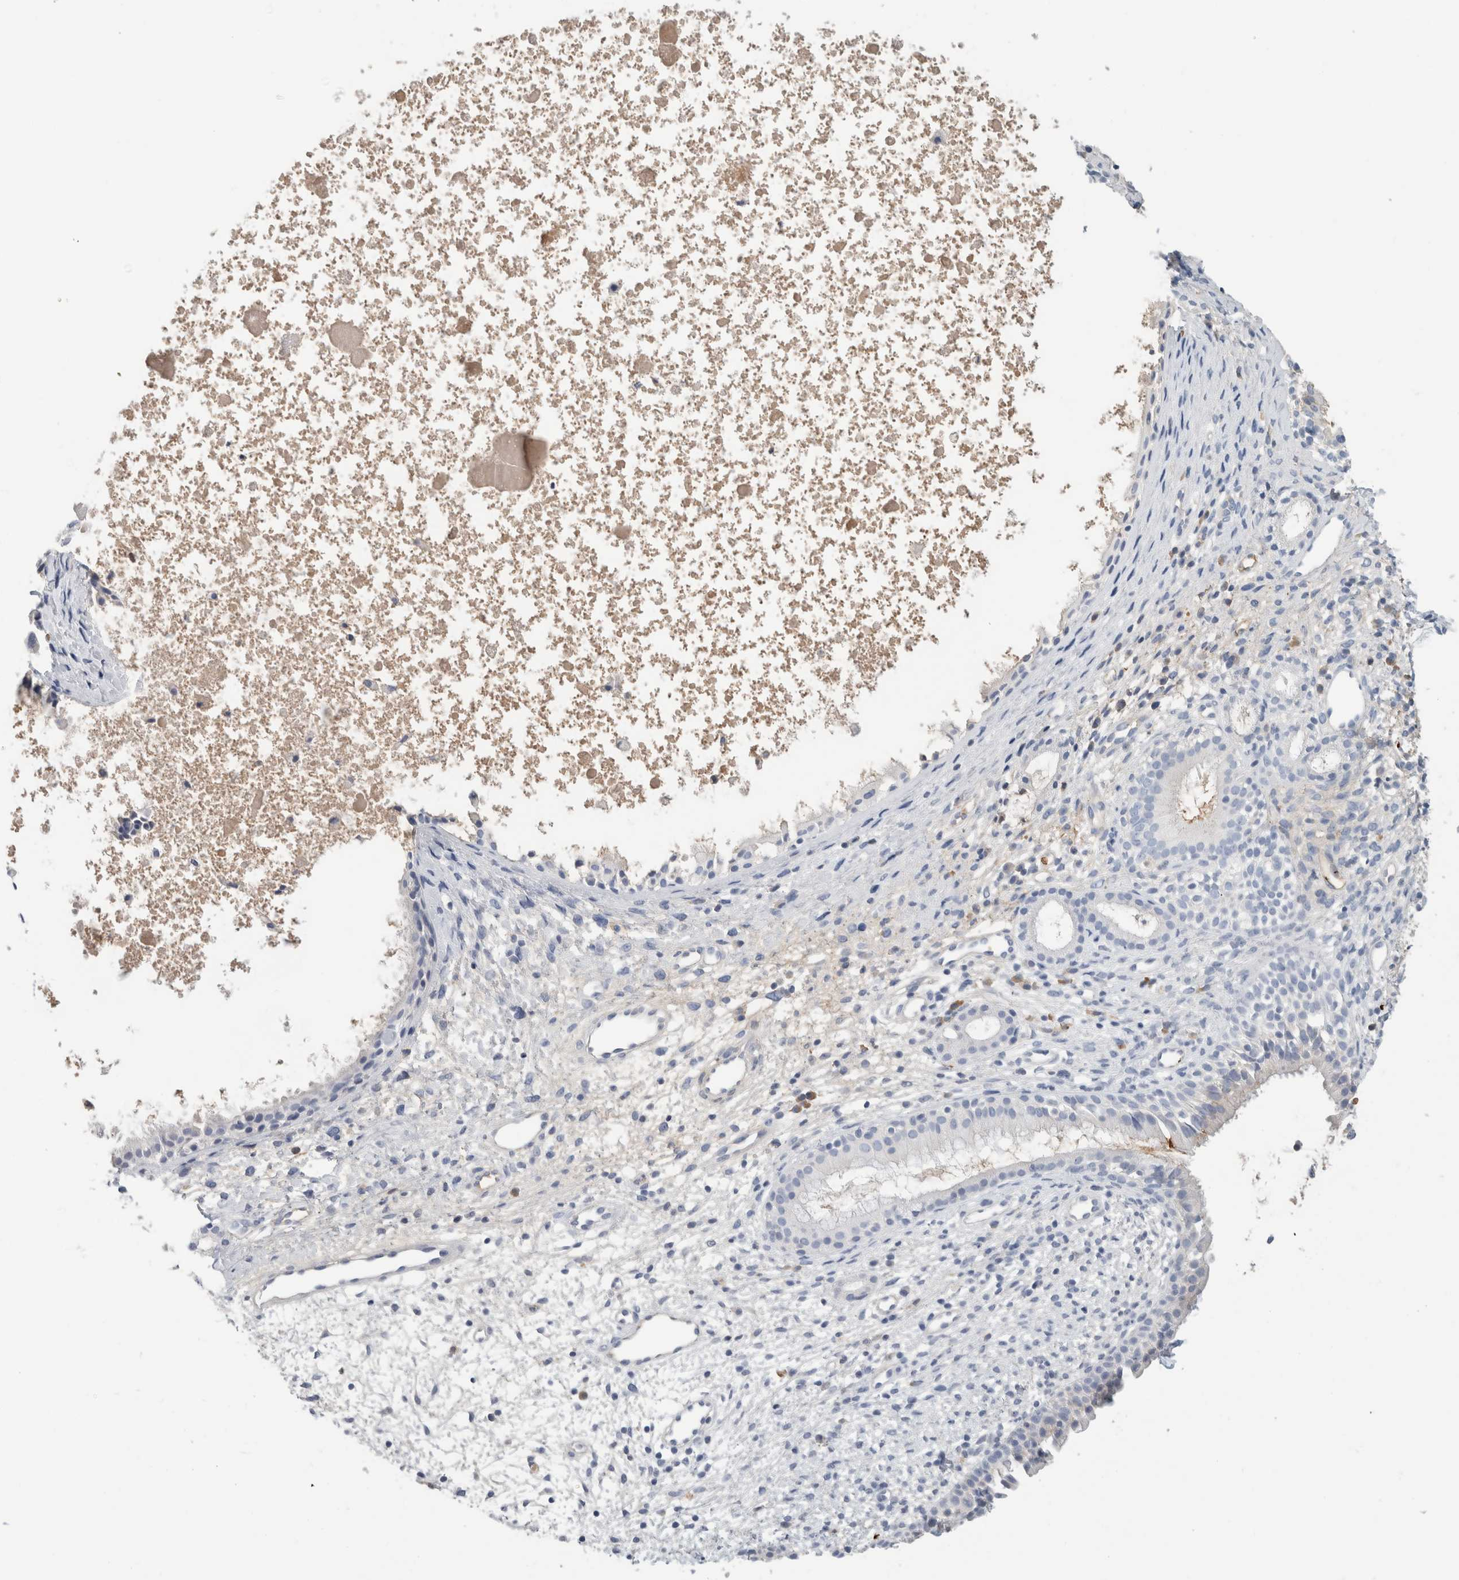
{"staining": {"intensity": "moderate", "quantity": "25%-75%", "location": "cytoplasmic/membranous"}, "tissue": "nasopharynx", "cell_type": "Respiratory epithelial cells", "image_type": "normal", "snomed": [{"axis": "morphology", "description": "Normal tissue, NOS"}, {"axis": "topography", "description": "Nasopharynx"}], "caption": "The histopathology image exhibits staining of unremarkable nasopharynx, revealing moderate cytoplasmic/membranous protein expression (brown color) within respiratory epithelial cells.", "gene": "CA1", "patient": {"sex": "male", "age": 22}}